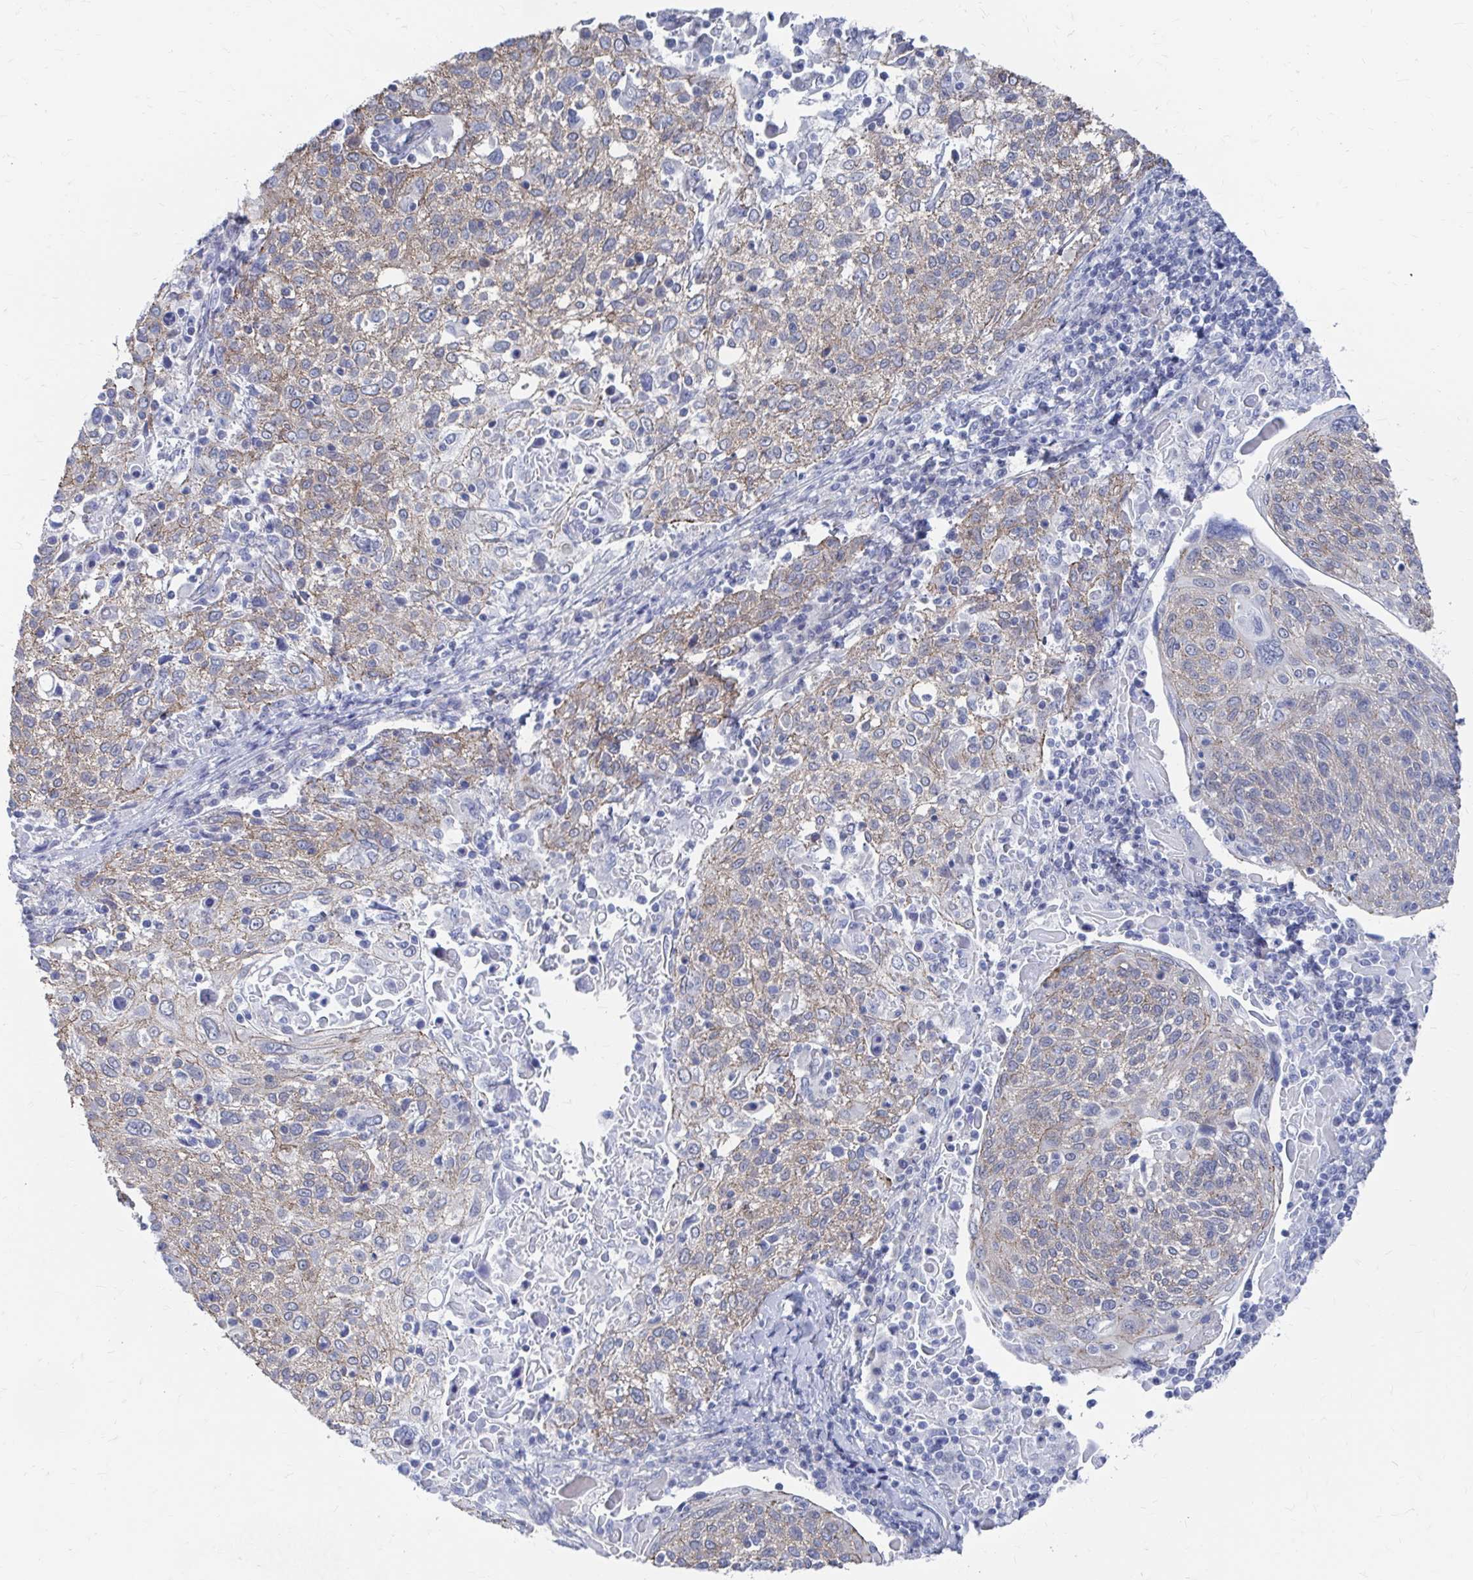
{"staining": {"intensity": "weak", "quantity": "25%-75%", "location": "cytoplasmic/membranous"}, "tissue": "cervical cancer", "cell_type": "Tumor cells", "image_type": "cancer", "snomed": [{"axis": "morphology", "description": "Squamous cell carcinoma, NOS"}, {"axis": "topography", "description": "Cervix"}], "caption": "Immunohistochemistry photomicrograph of squamous cell carcinoma (cervical) stained for a protein (brown), which exhibits low levels of weak cytoplasmic/membranous positivity in about 25%-75% of tumor cells.", "gene": "PLEKHG7", "patient": {"sex": "female", "age": 61}}